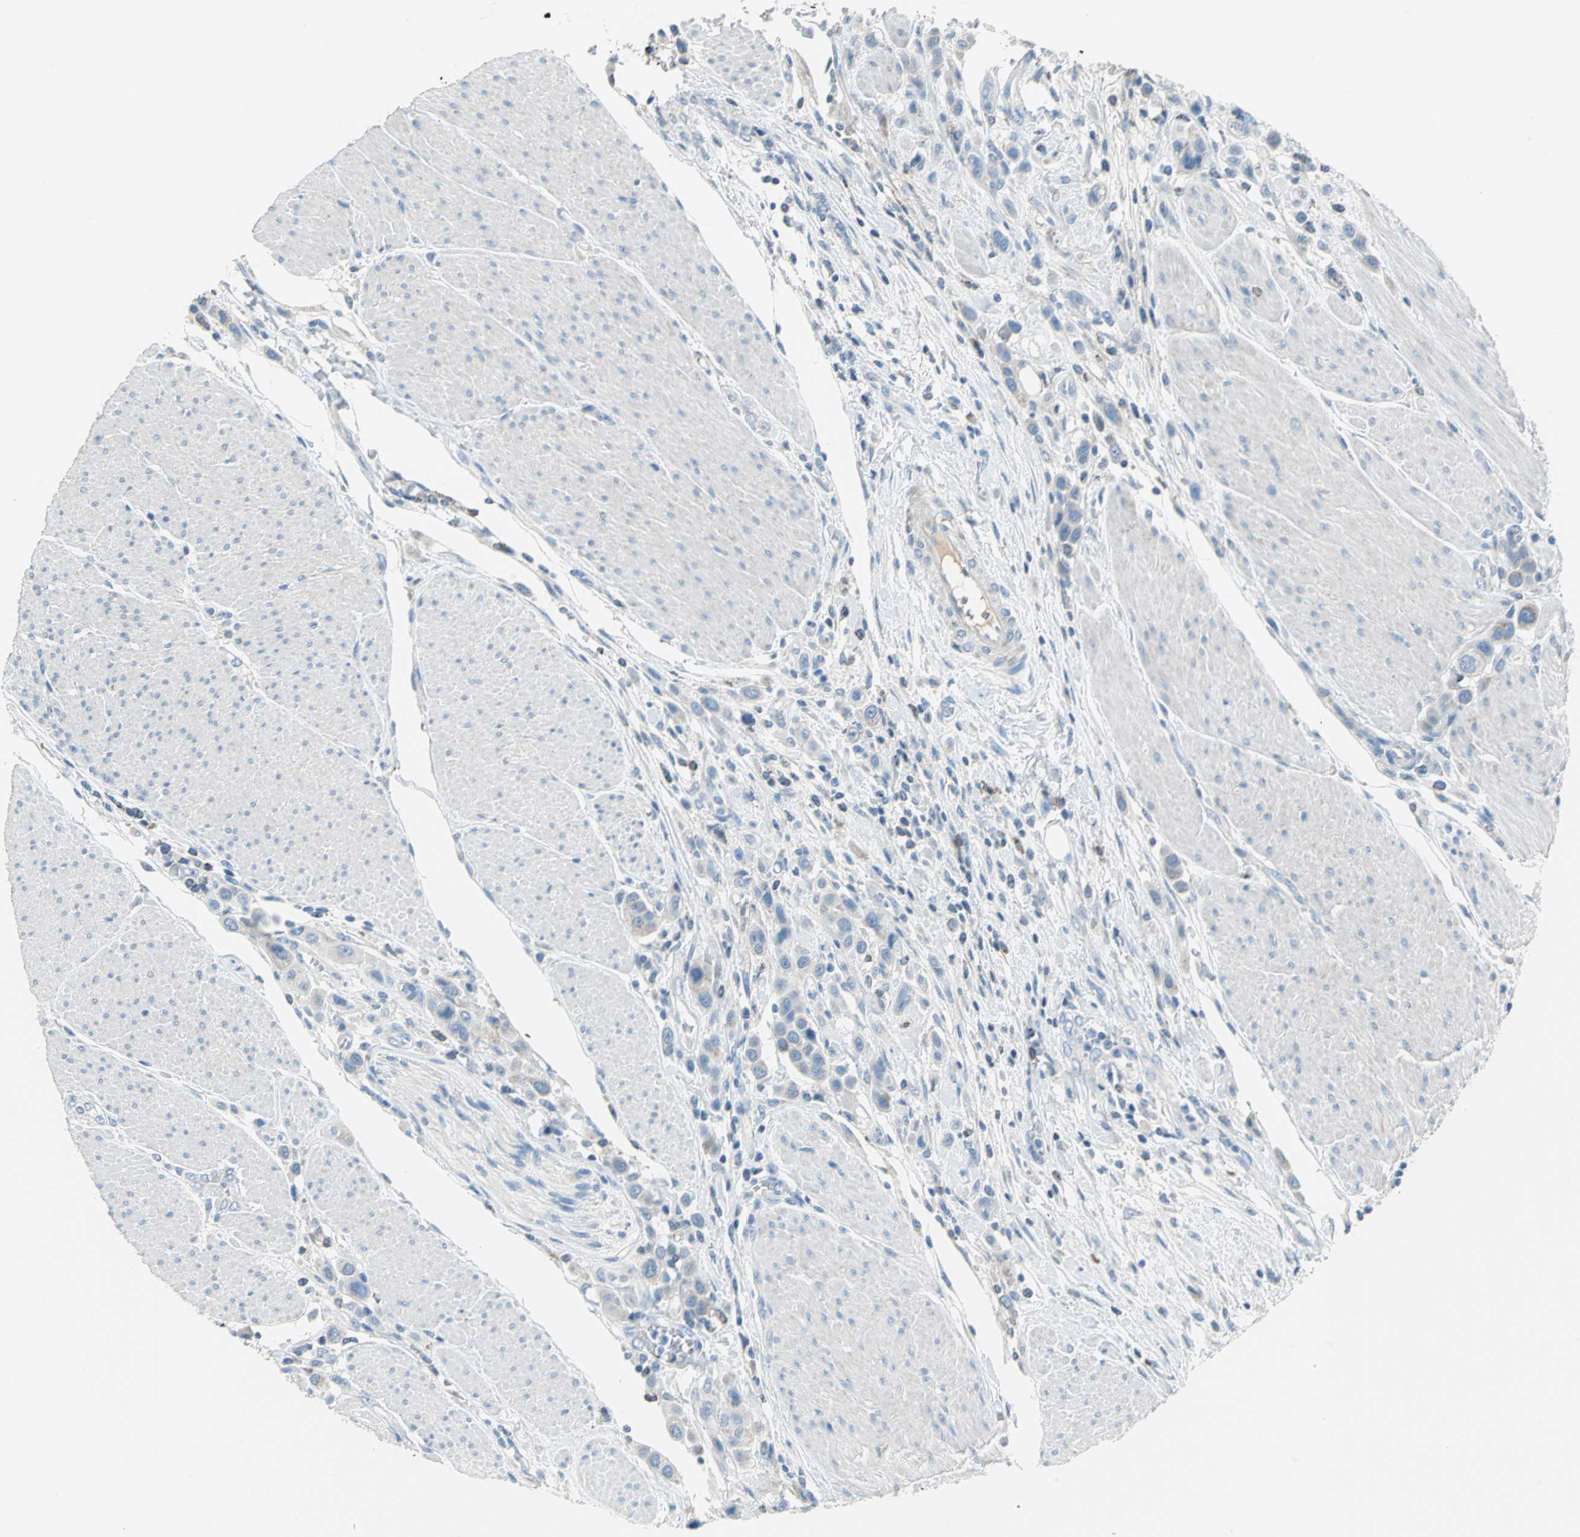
{"staining": {"intensity": "weak", "quantity": "<25%", "location": "cytoplasmic/membranous"}, "tissue": "urothelial cancer", "cell_type": "Tumor cells", "image_type": "cancer", "snomed": [{"axis": "morphology", "description": "Urothelial carcinoma, High grade"}, {"axis": "topography", "description": "Urinary bladder"}], "caption": "IHC of human high-grade urothelial carcinoma displays no staining in tumor cells. (DAB IHC with hematoxylin counter stain).", "gene": "ALOX15", "patient": {"sex": "male", "age": 50}}